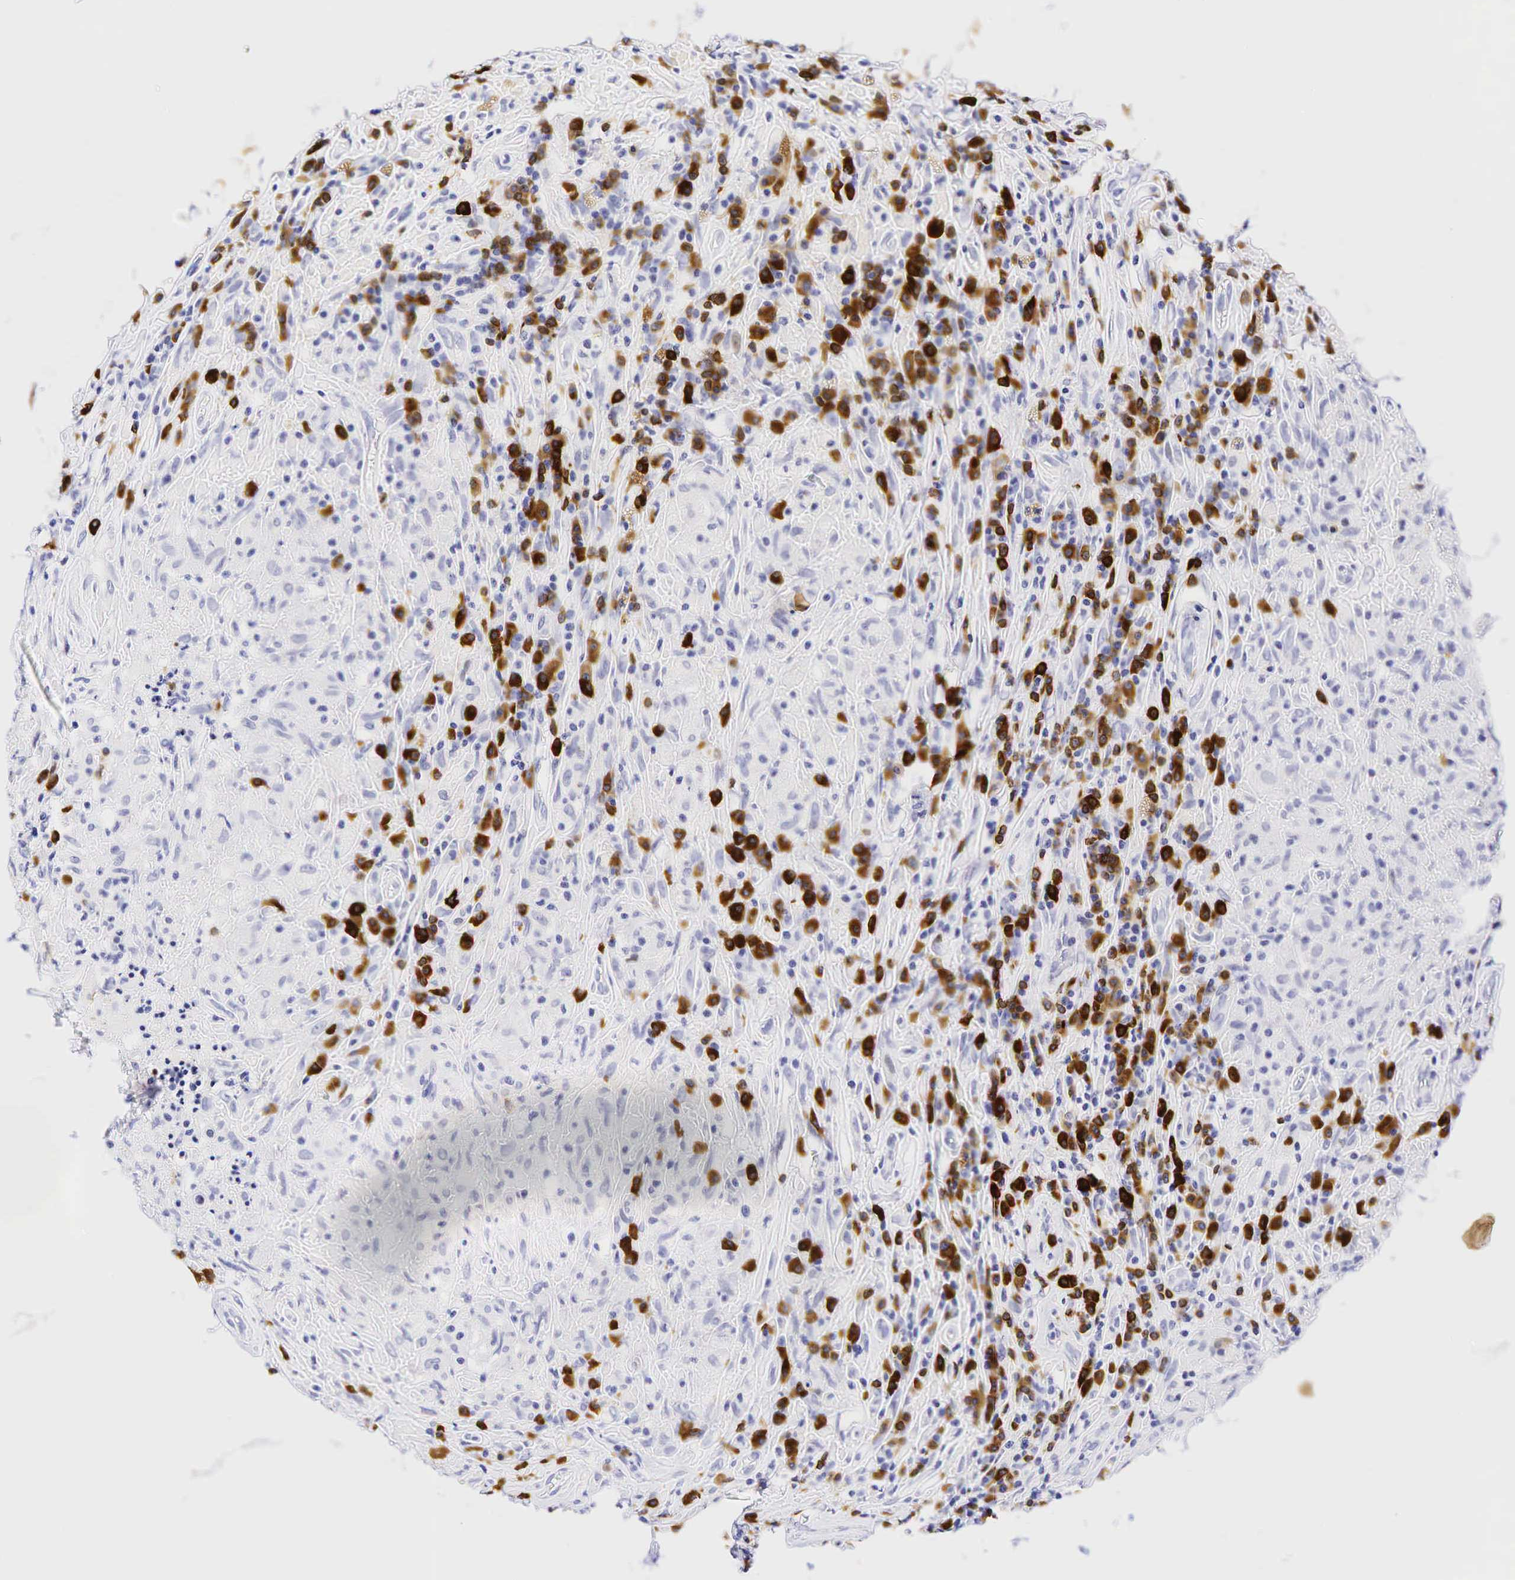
{"staining": {"intensity": "negative", "quantity": "none", "location": "none"}, "tissue": "testis cancer", "cell_type": "Tumor cells", "image_type": "cancer", "snomed": [{"axis": "morphology", "description": "Seminoma, NOS"}, {"axis": "topography", "description": "Testis"}], "caption": "Tumor cells are negative for brown protein staining in testis seminoma.", "gene": "CD79A", "patient": {"sex": "male", "age": 34}}